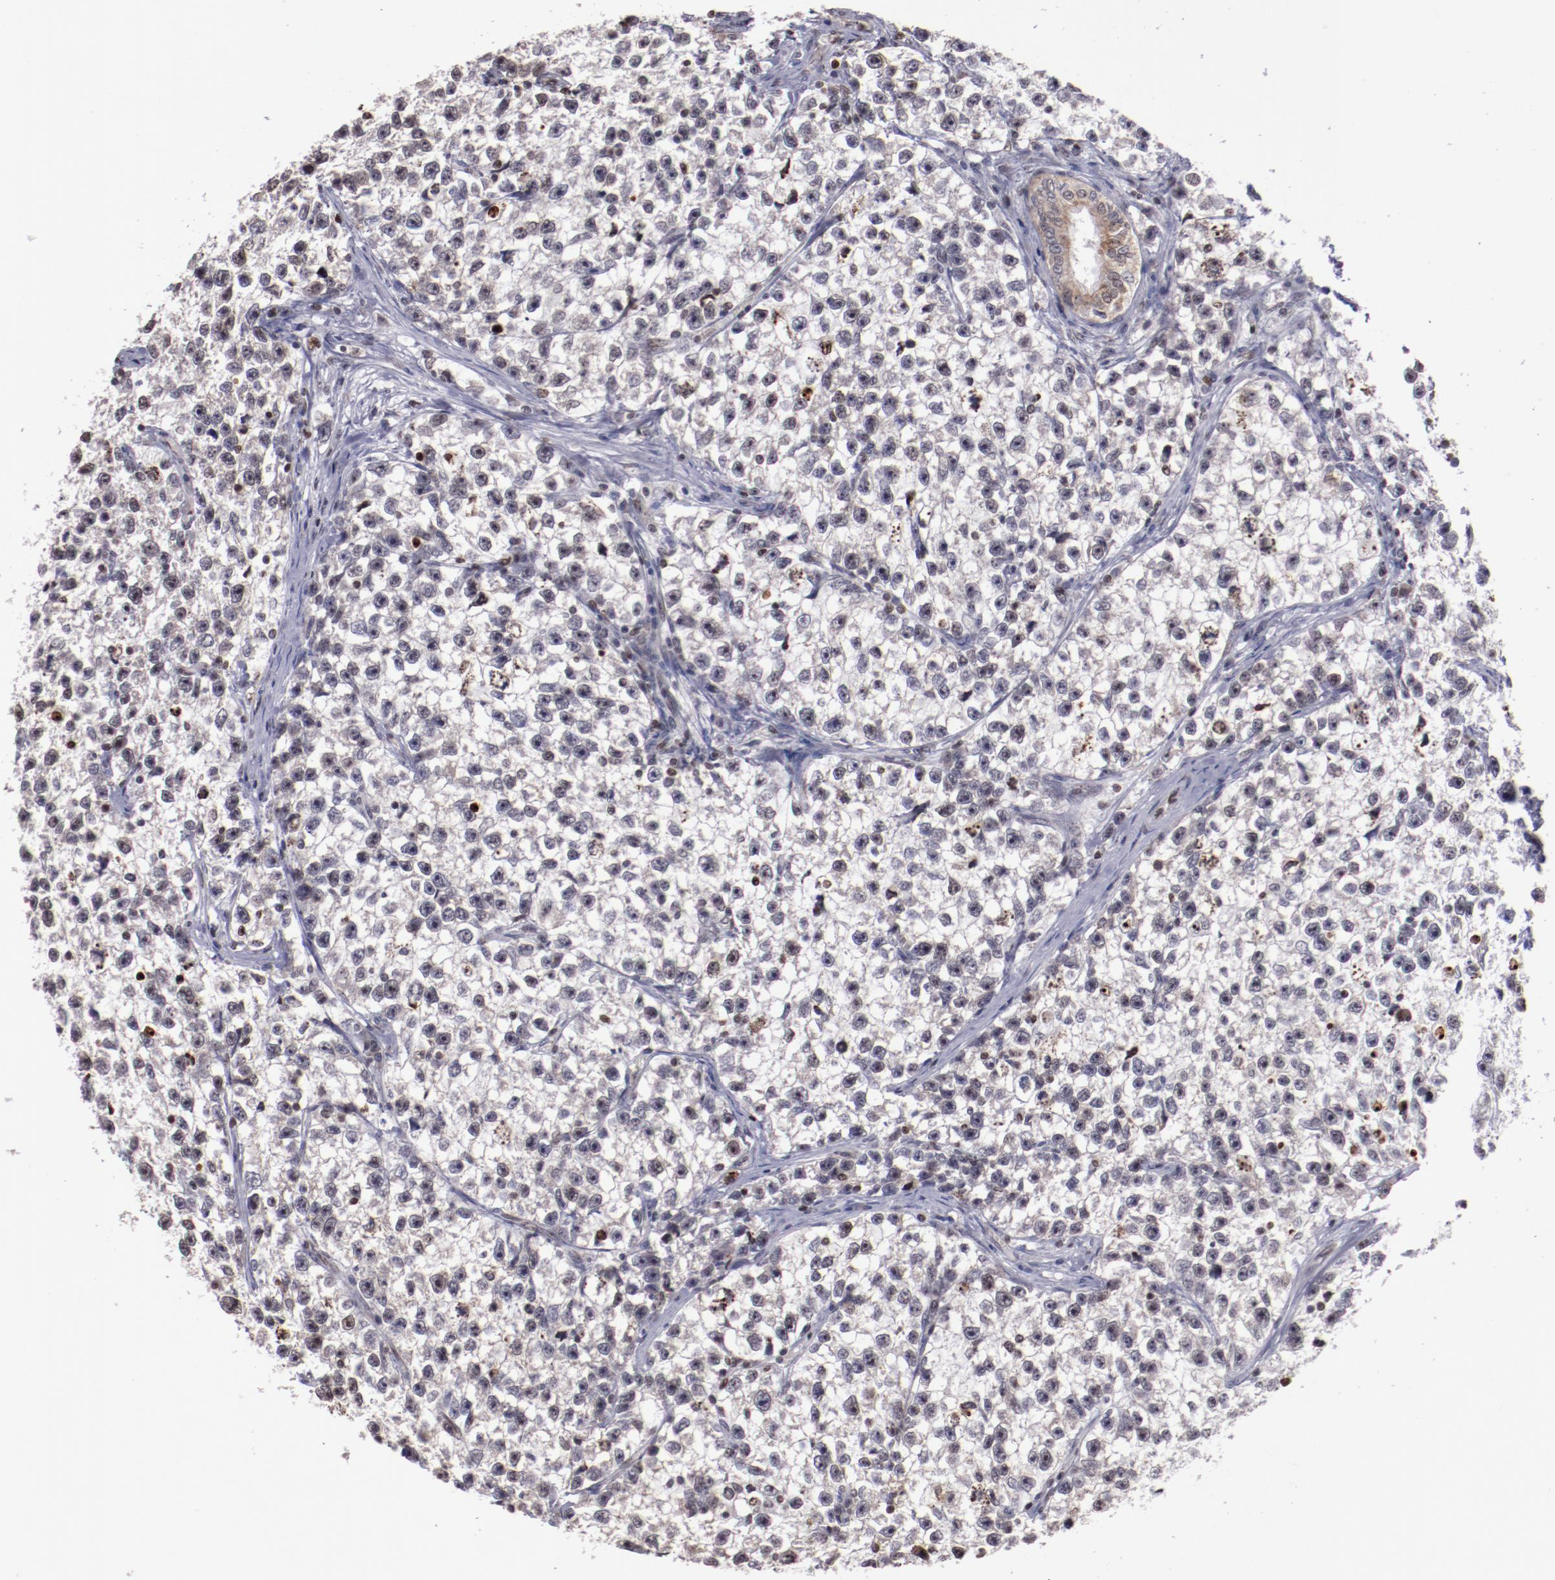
{"staining": {"intensity": "moderate", "quantity": "<25%", "location": "cytoplasmic/membranous,nuclear"}, "tissue": "testis cancer", "cell_type": "Tumor cells", "image_type": "cancer", "snomed": [{"axis": "morphology", "description": "Seminoma, NOS"}, {"axis": "morphology", "description": "Carcinoma, Embryonal, NOS"}, {"axis": "topography", "description": "Testis"}], "caption": "Immunohistochemical staining of human seminoma (testis) displays low levels of moderate cytoplasmic/membranous and nuclear protein expression in about <25% of tumor cells.", "gene": "DDX24", "patient": {"sex": "male", "age": 30}}